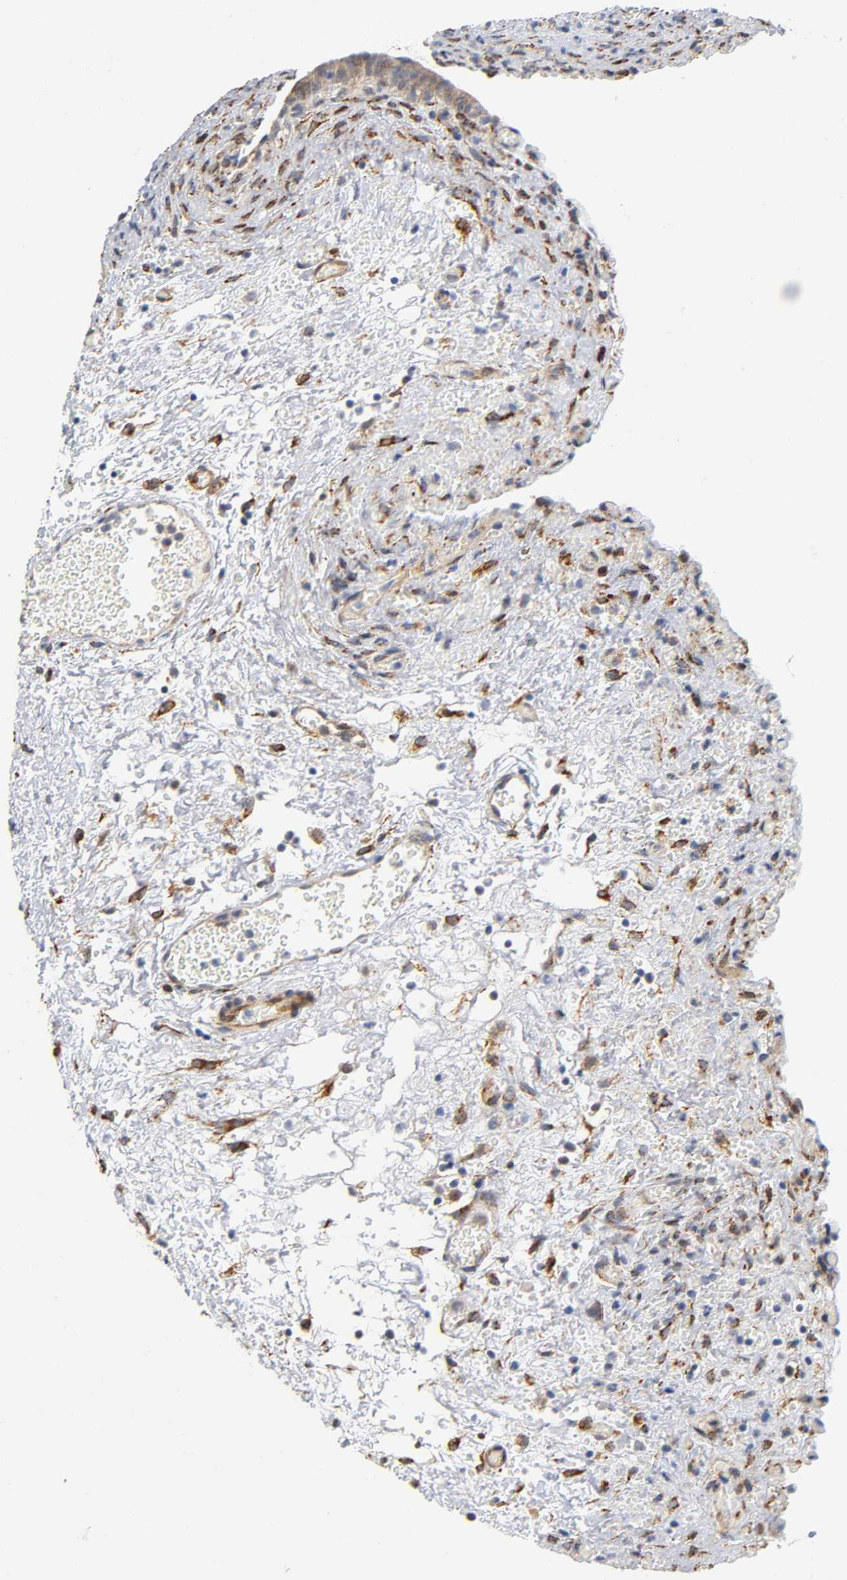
{"staining": {"intensity": "weak", "quantity": ">75%", "location": "cytoplasmic/membranous"}, "tissue": "urinary bladder", "cell_type": "Urothelial cells", "image_type": "normal", "snomed": [{"axis": "morphology", "description": "Normal tissue, NOS"}, {"axis": "morphology", "description": "Dysplasia, NOS"}, {"axis": "topography", "description": "Urinary bladder"}], "caption": "There is low levels of weak cytoplasmic/membranous expression in urothelial cells of benign urinary bladder, as demonstrated by immunohistochemical staining (brown color).", "gene": "SOS2", "patient": {"sex": "male", "age": 35}}